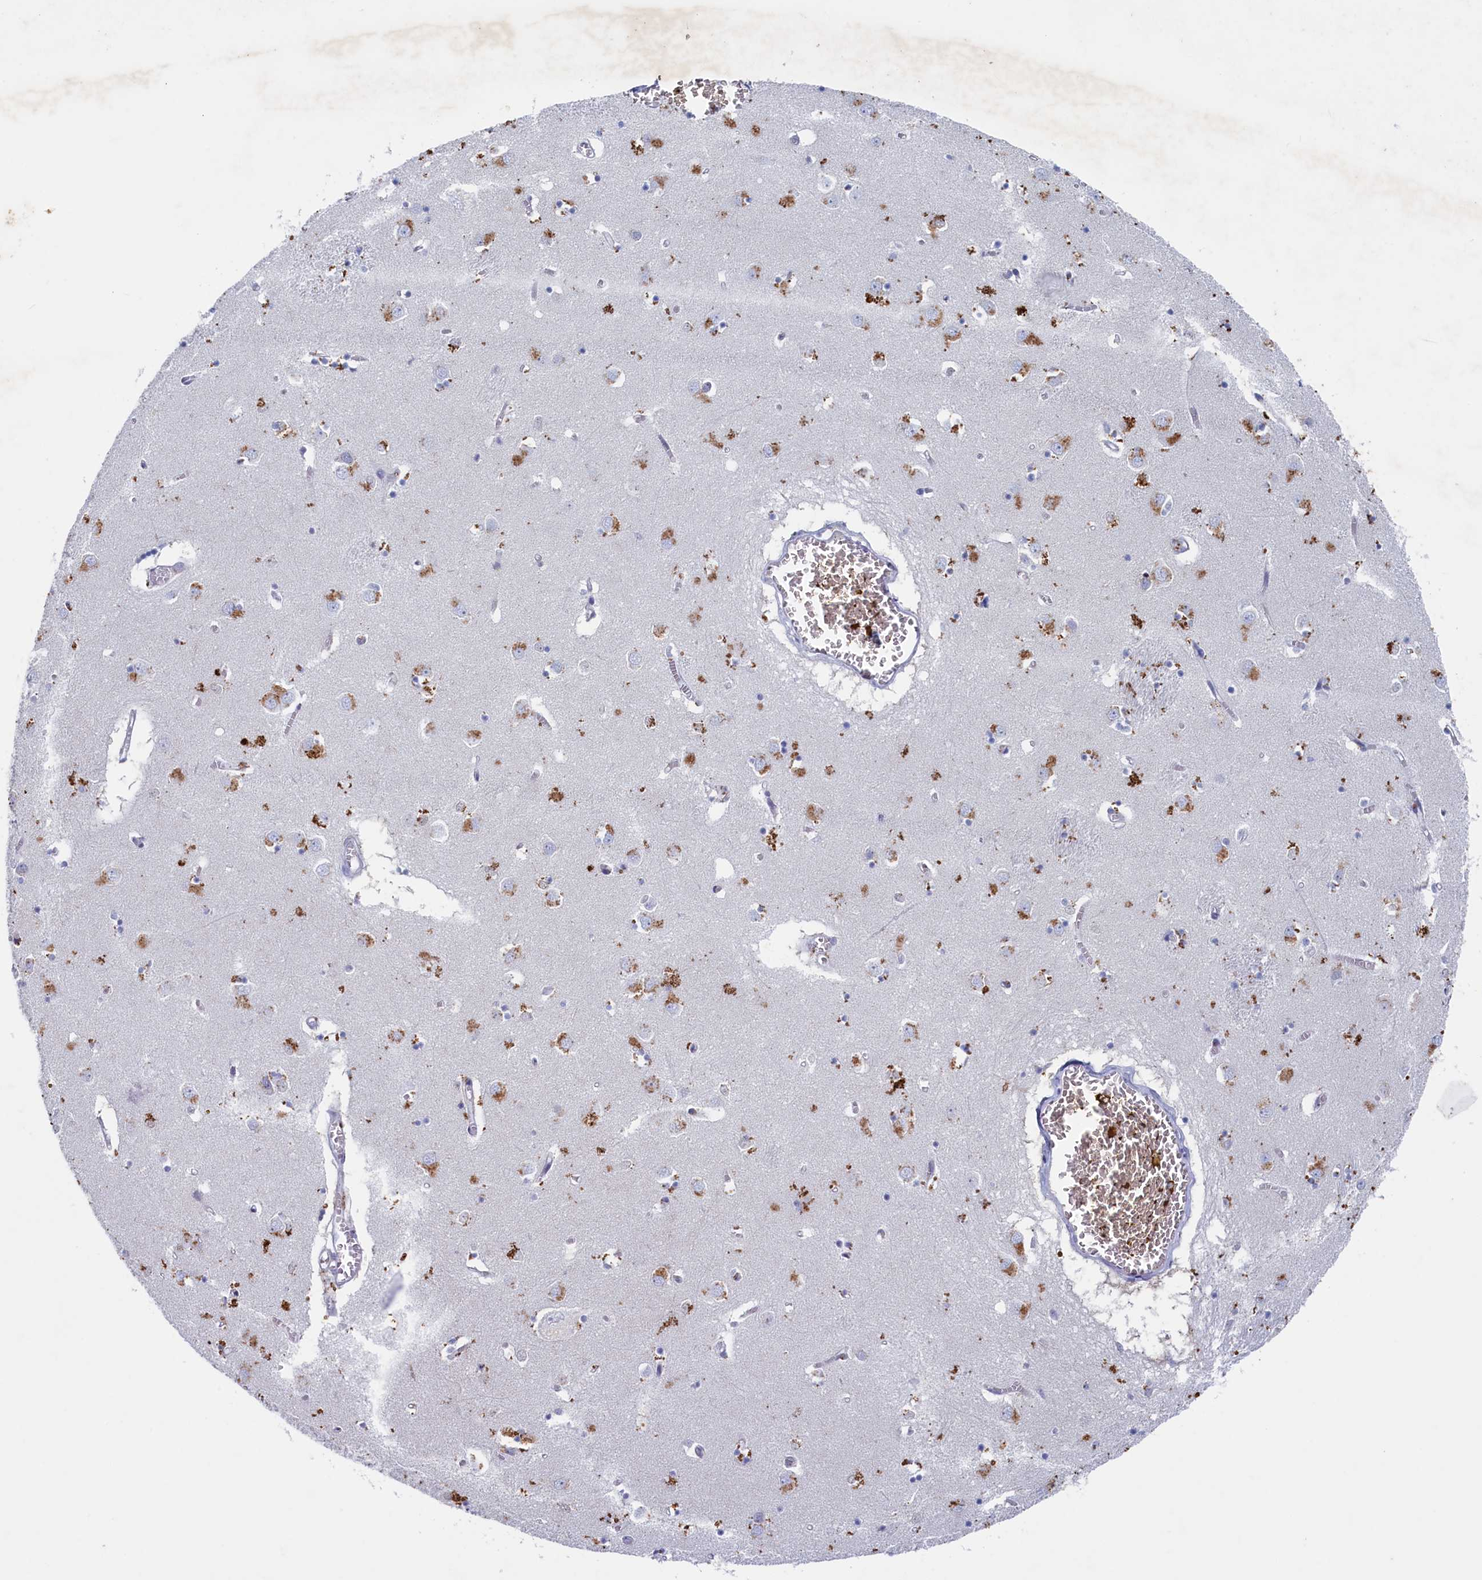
{"staining": {"intensity": "negative", "quantity": "none", "location": "none"}, "tissue": "caudate", "cell_type": "Glial cells", "image_type": "normal", "snomed": [{"axis": "morphology", "description": "Normal tissue, NOS"}, {"axis": "topography", "description": "Lateral ventricle wall"}], "caption": "An immunohistochemistry (IHC) histopathology image of normal caudate is shown. There is no staining in glial cells of caudate.", "gene": "WDR76", "patient": {"sex": "male", "age": 70}}